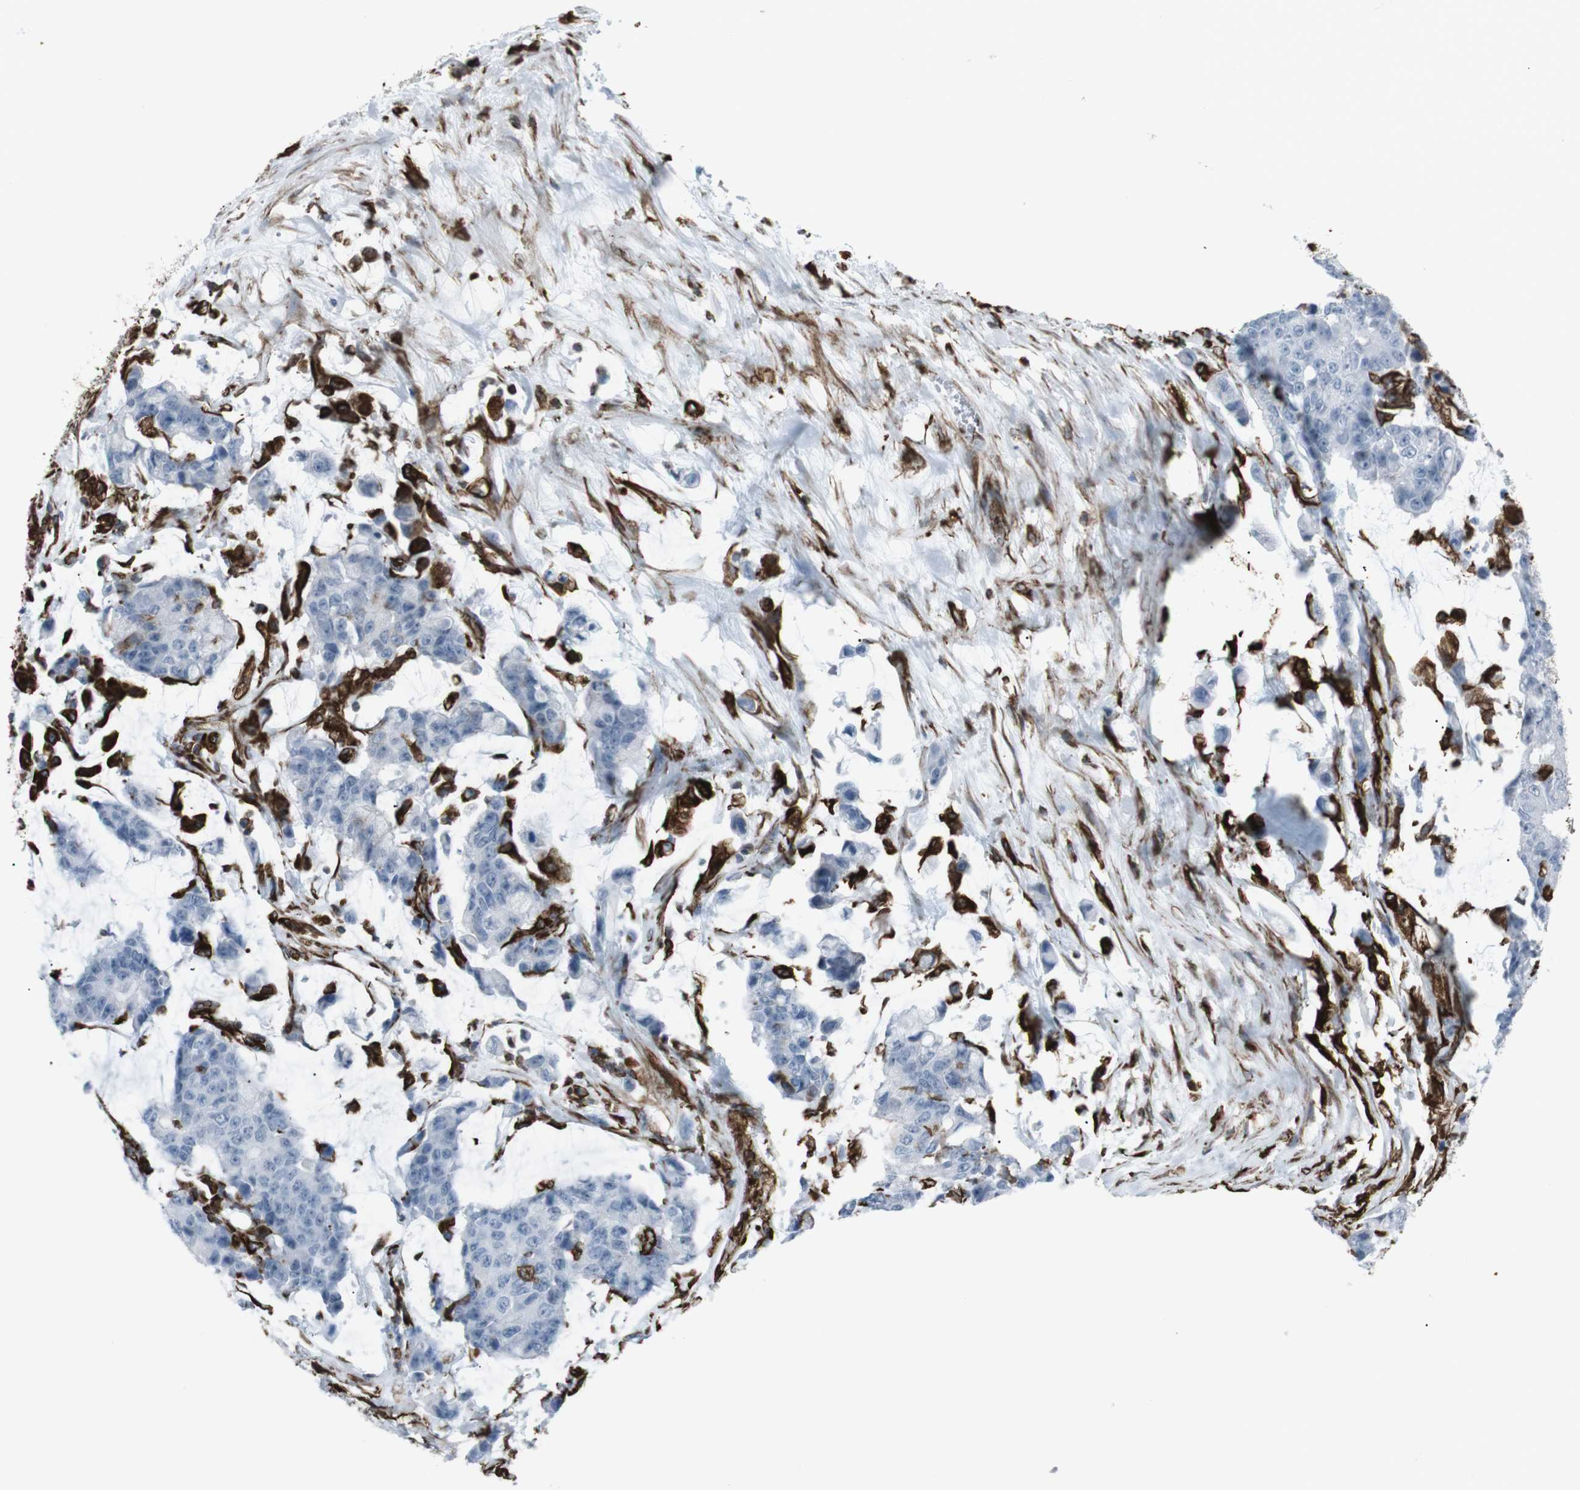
{"staining": {"intensity": "negative", "quantity": "none", "location": "none"}, "tissue": "colorectal cancer", "cell_type": "Tumor cells", "image_type": "cancer", "snomed": [{"axis": "morphology", "description": "Adenocarcinoma, NOS"}, {"axis": "topography", "description": "Colon"}], "caption": "Colorectal adenocarcinoma stained for a protein using immunohistochemistry (IHC) demonstrates no positivity tumor cells.", "gene": "ZDHHC6", "patient": {"sex": "female", "age": 86}}